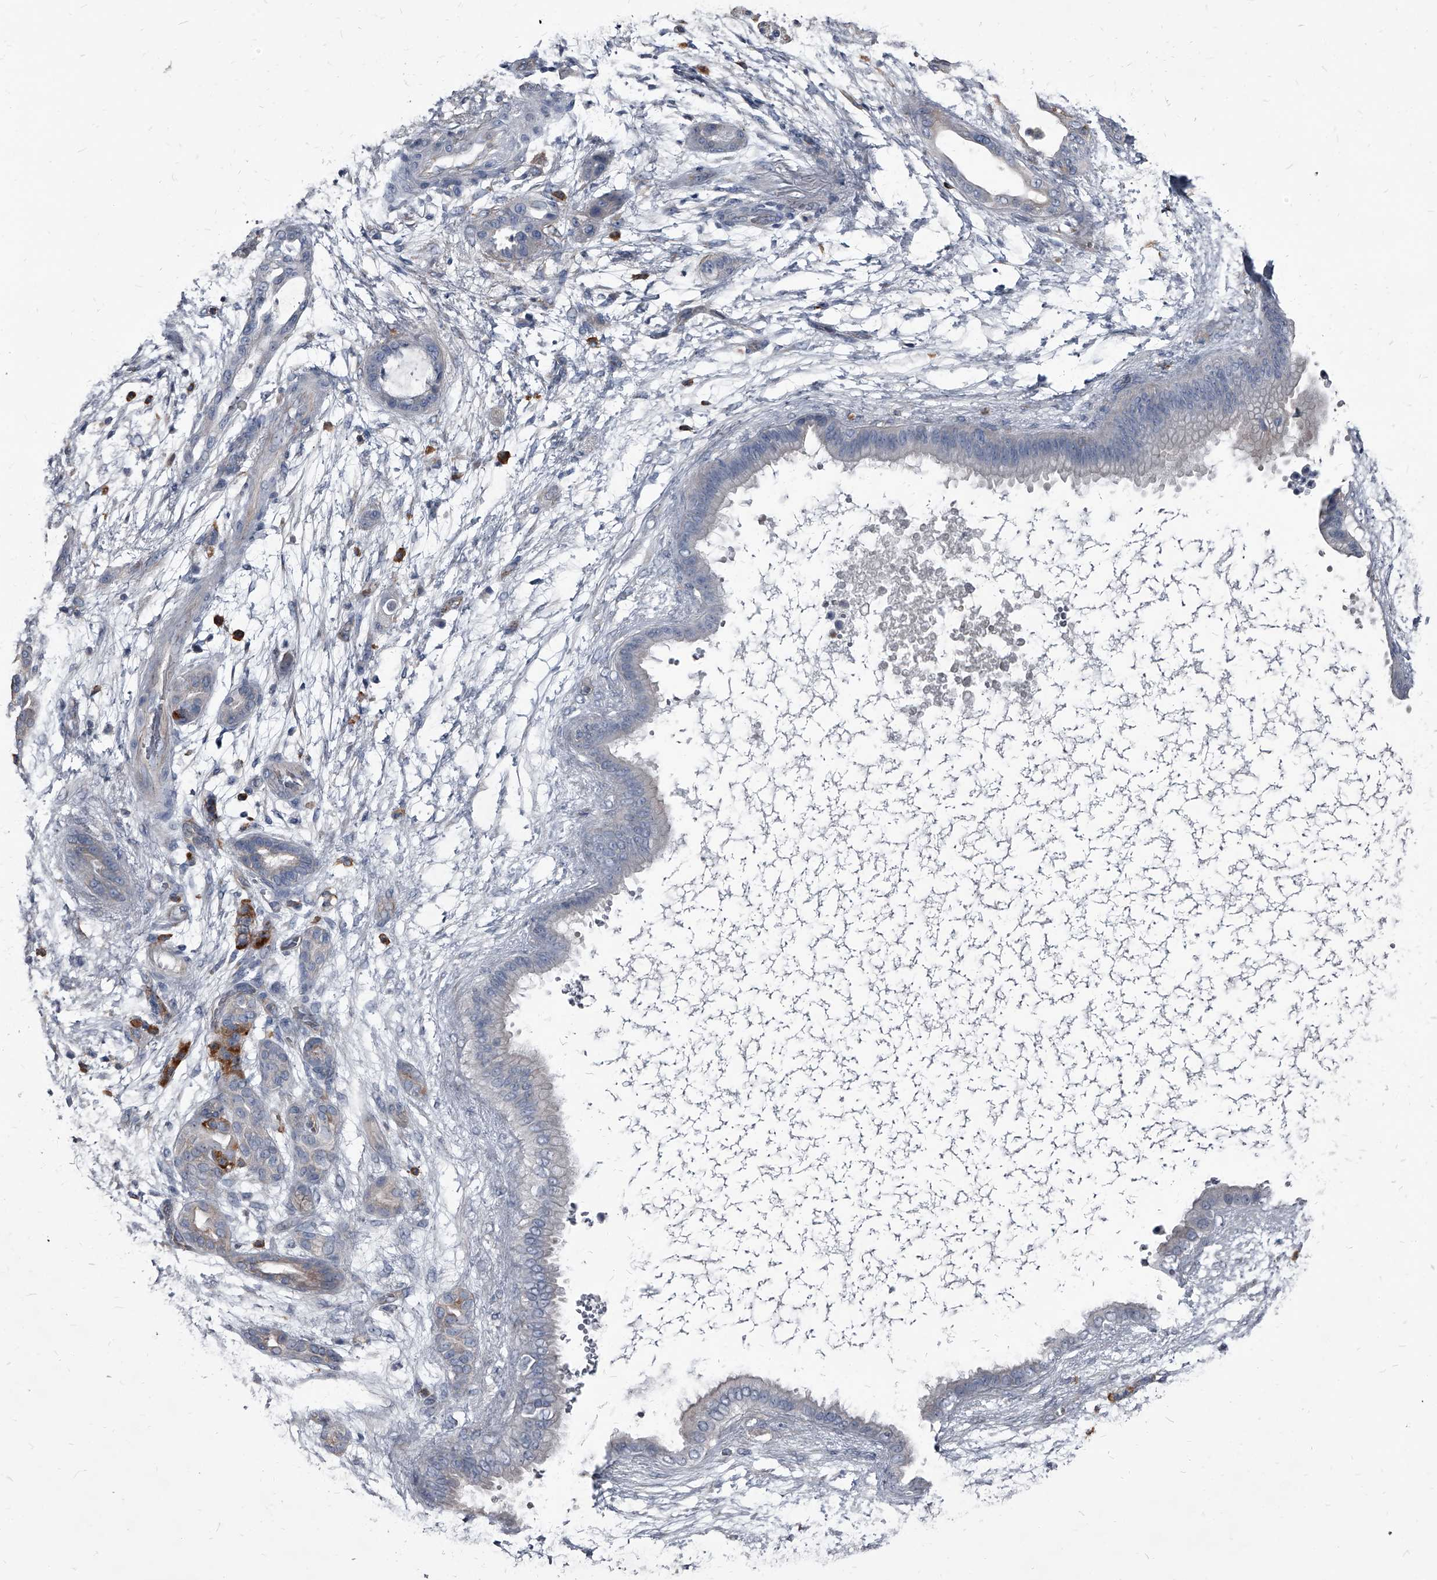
{"staining": {"intensity": "negative", "quantity": "none", "location": "none"}, "tissue": "pancreatic cancer", "cell_type": "Tumor cells", "image_type": "cancer", "snomed": [{"axis": "morphology", "description": "Adenocarcinoma, NOS"}, {"axis": "topography", "description": "Pancreas"}], "caption": "Histopathology image shows no protein expression in tumor cells of pancreatic adenocarcinoma tissue.", "gene": "PGLYRP3", "patient": {"sex": "male", "age": 59}}